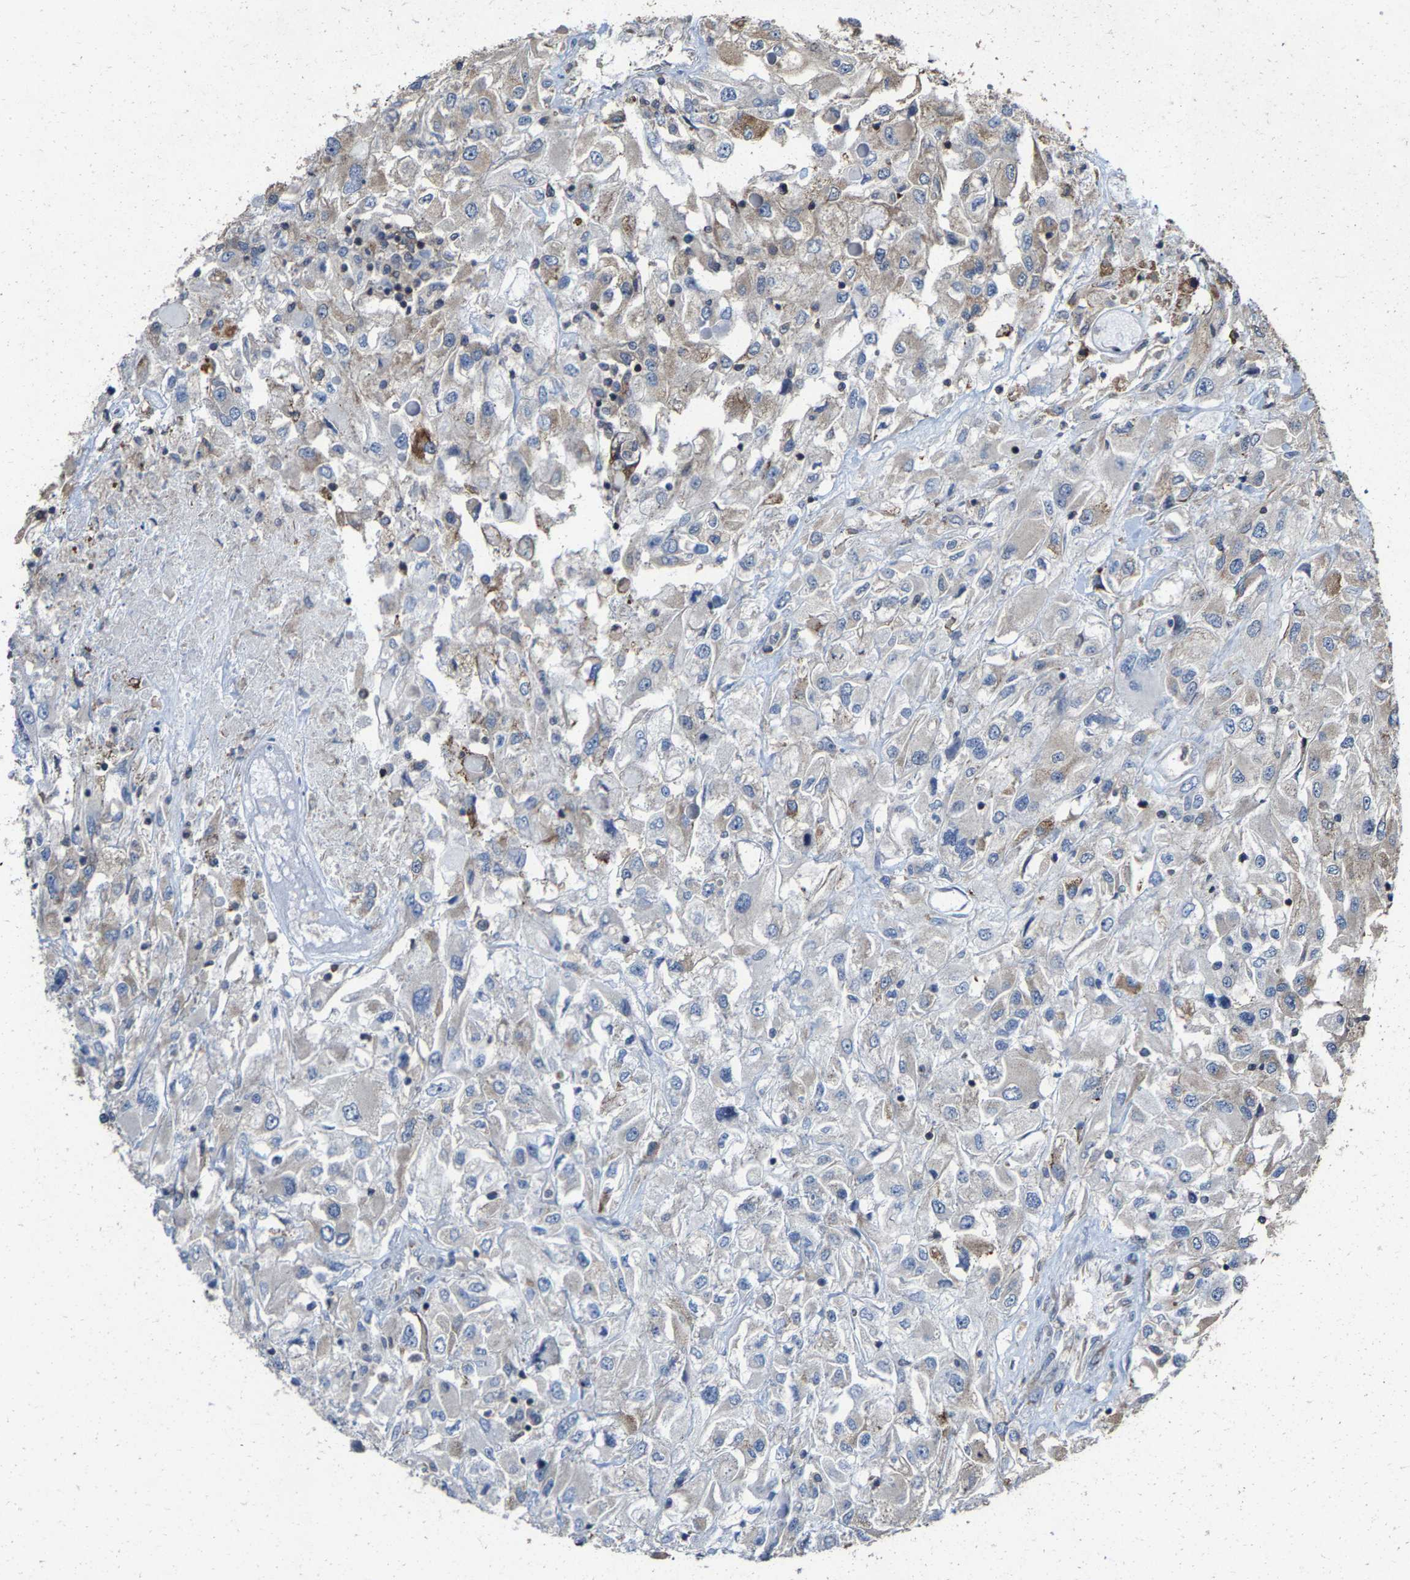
{"staining": {"intensity": "weak", "quantity": "<25%", "location": "cytoplasmic/membranous"}, "tissue": "renal cancer", "cell_type": "Tumor cells", "image_type": "cancer", "snomed": [{"axis": "morphology", "description": "Adenocarcinoma, NOS"}, {"axis": "topography", "description": "Kidney"}], "caption": "A histopathology image of human renal cancer (adenocarcinoma) is negative for staining in tumor cells. (DAB (3,3'-diaminobenzidine) immunohistochemistry (IHC) with hematoxylin counter stain).", "gene": "FGD3", "patient": {"sex": "female", "age": 52}}